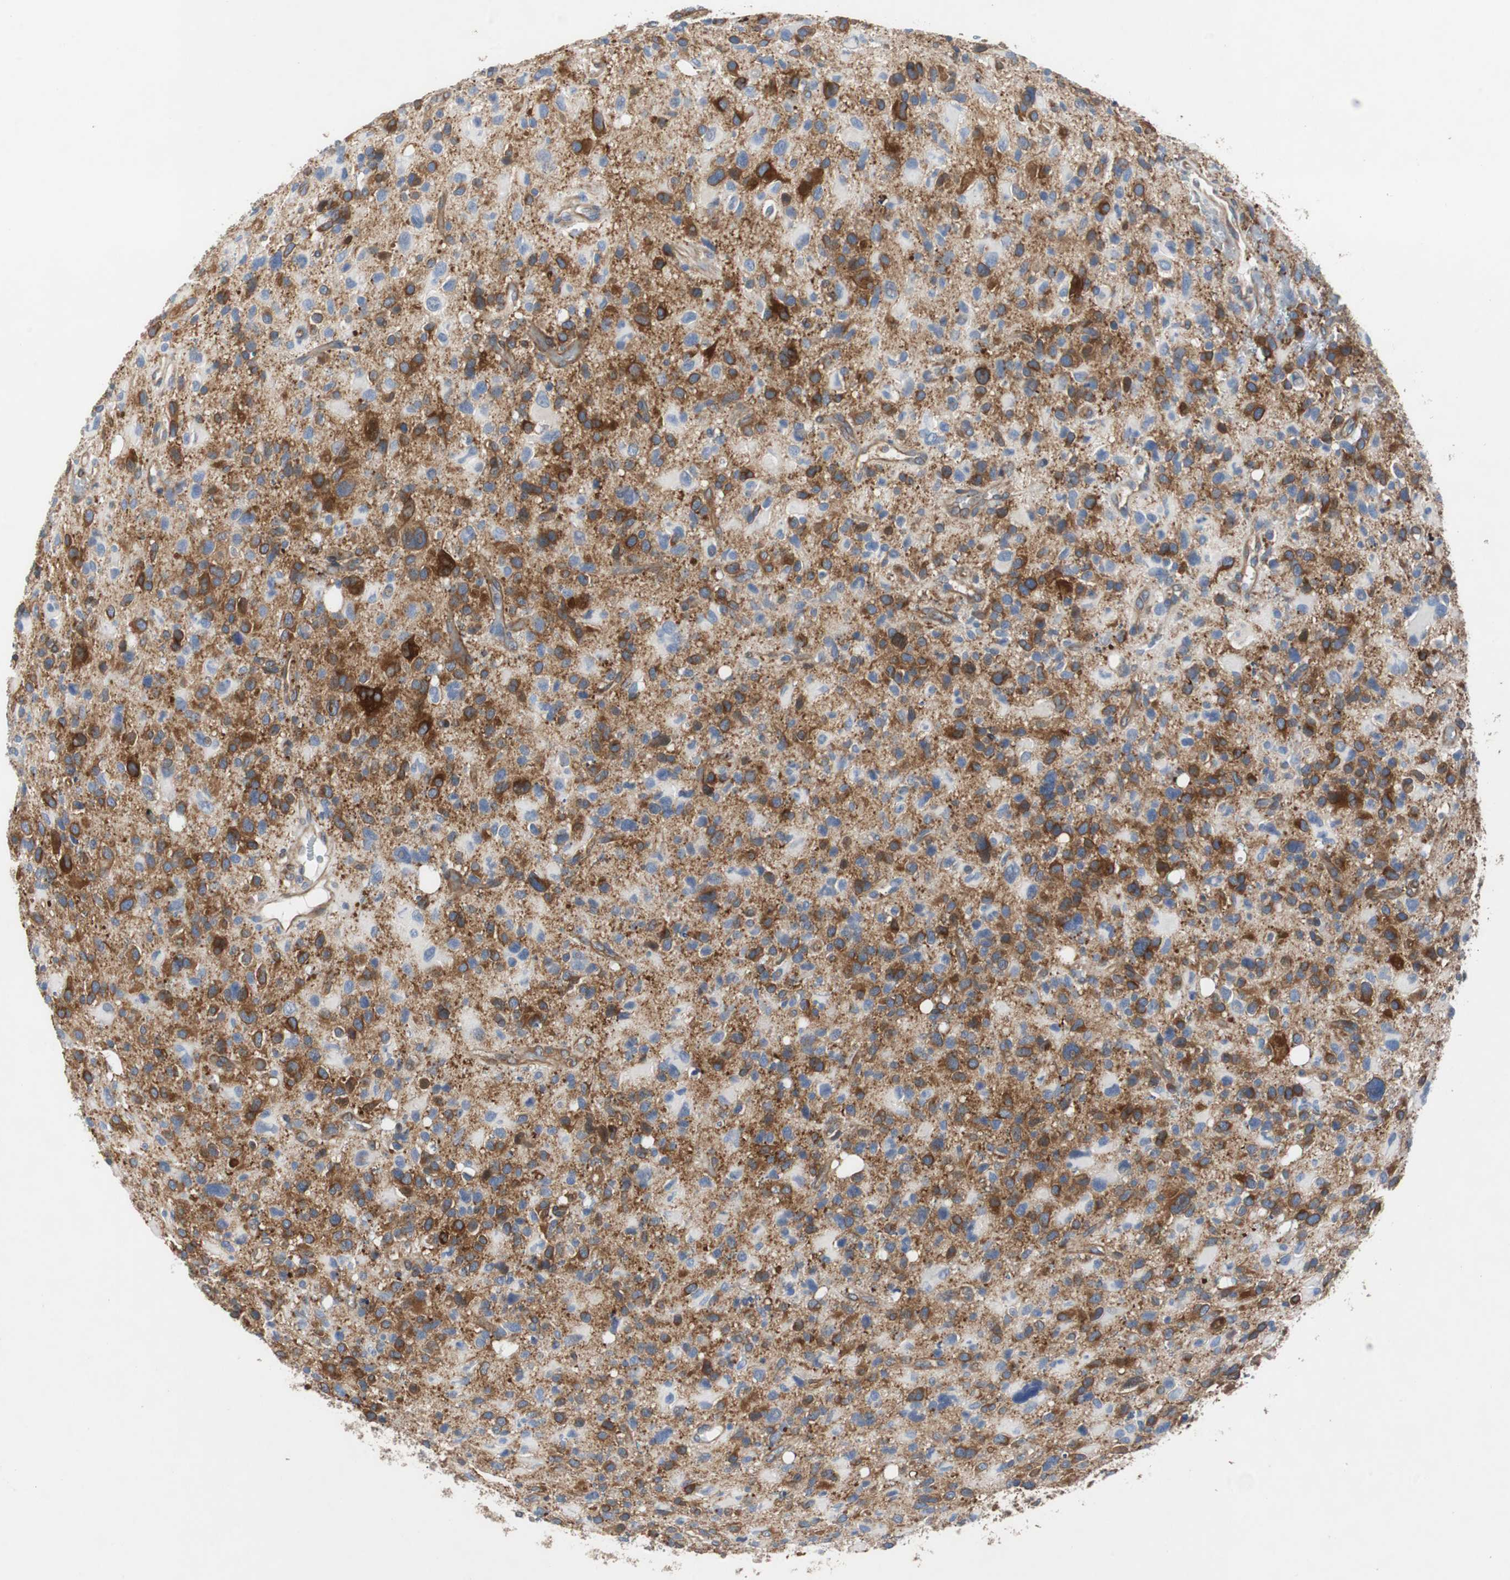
{"staining": {"intensity": "strong", "quantity": "25%-75%", "location": "cytoplasmic/membranous"}, "tissue": "glioma", "cell_type": "Tumor cells", "image_type": "cancer", "snomed": [{"axis": "morphology", "description": "Glioma, malignant, High grade"}, {"axis": "topography", "description": "Brain"}], "caption": "Protein expression analysis of malignant glioma (high-grade) demonstrates strong cytoplasmic/membranous positivity in about 25%-75% of tumor cells.", "gene": "GYS1", "patient": {"sex": "male", "age": 48}}